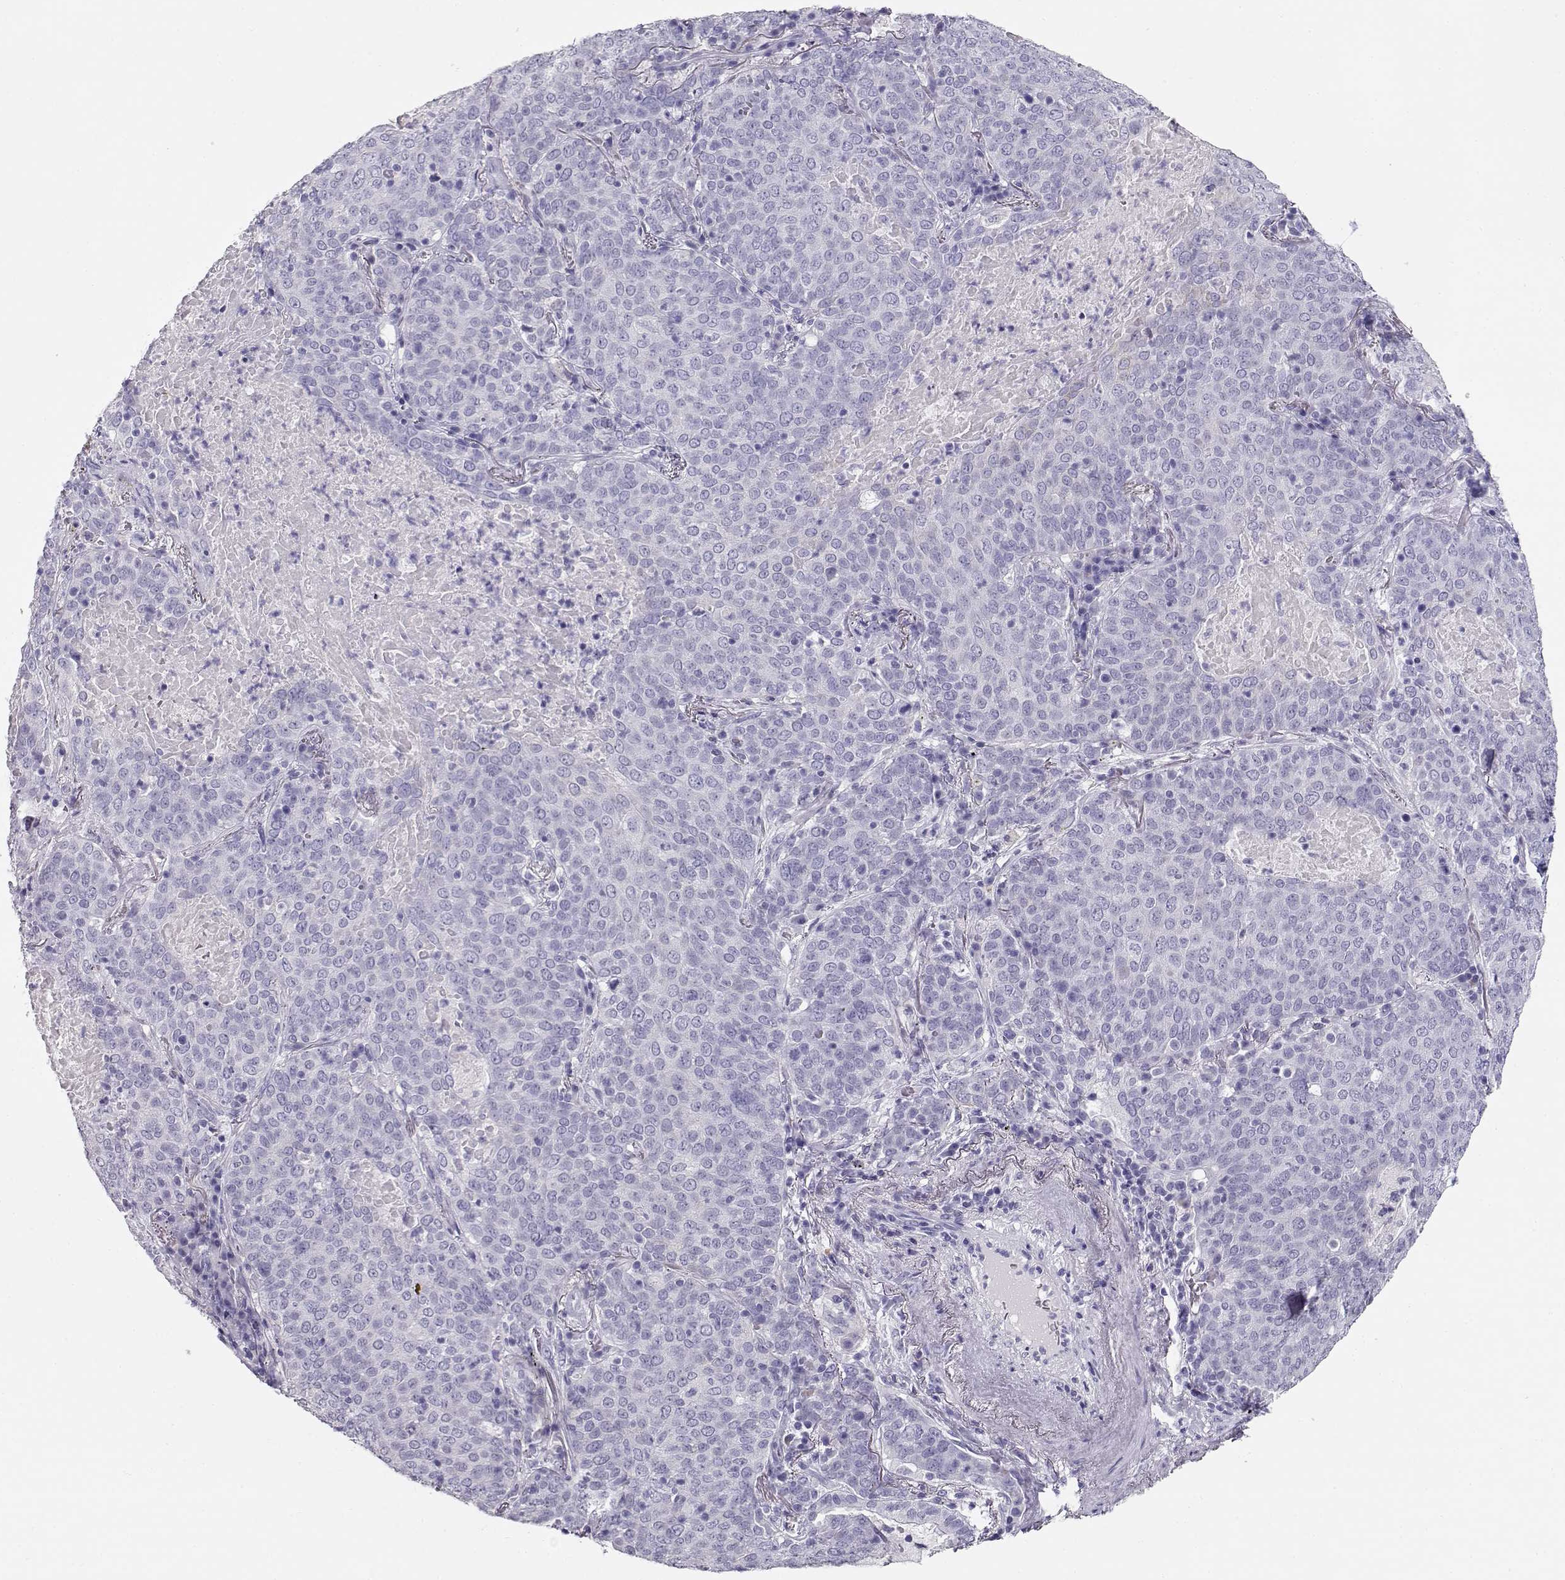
{"staining": {"intensity": "negative", "quantity": "none", "location": "none"}, "tissue": "lung cancer", "cell_type": "Tumor cells", "image_type": "cancer", "snomed": [{"axis": "morphology", "description": "Squamous cell carcinoma, NOS"}, {"axis": "topography", "description": "Lung"}], "caption": "This is an immunohistochemistry (IHC) histopathology image of lung cancer. There is no staining in tumor cells.", "gene": "CRX", "patient": {"sex": "male", "age": 82}}